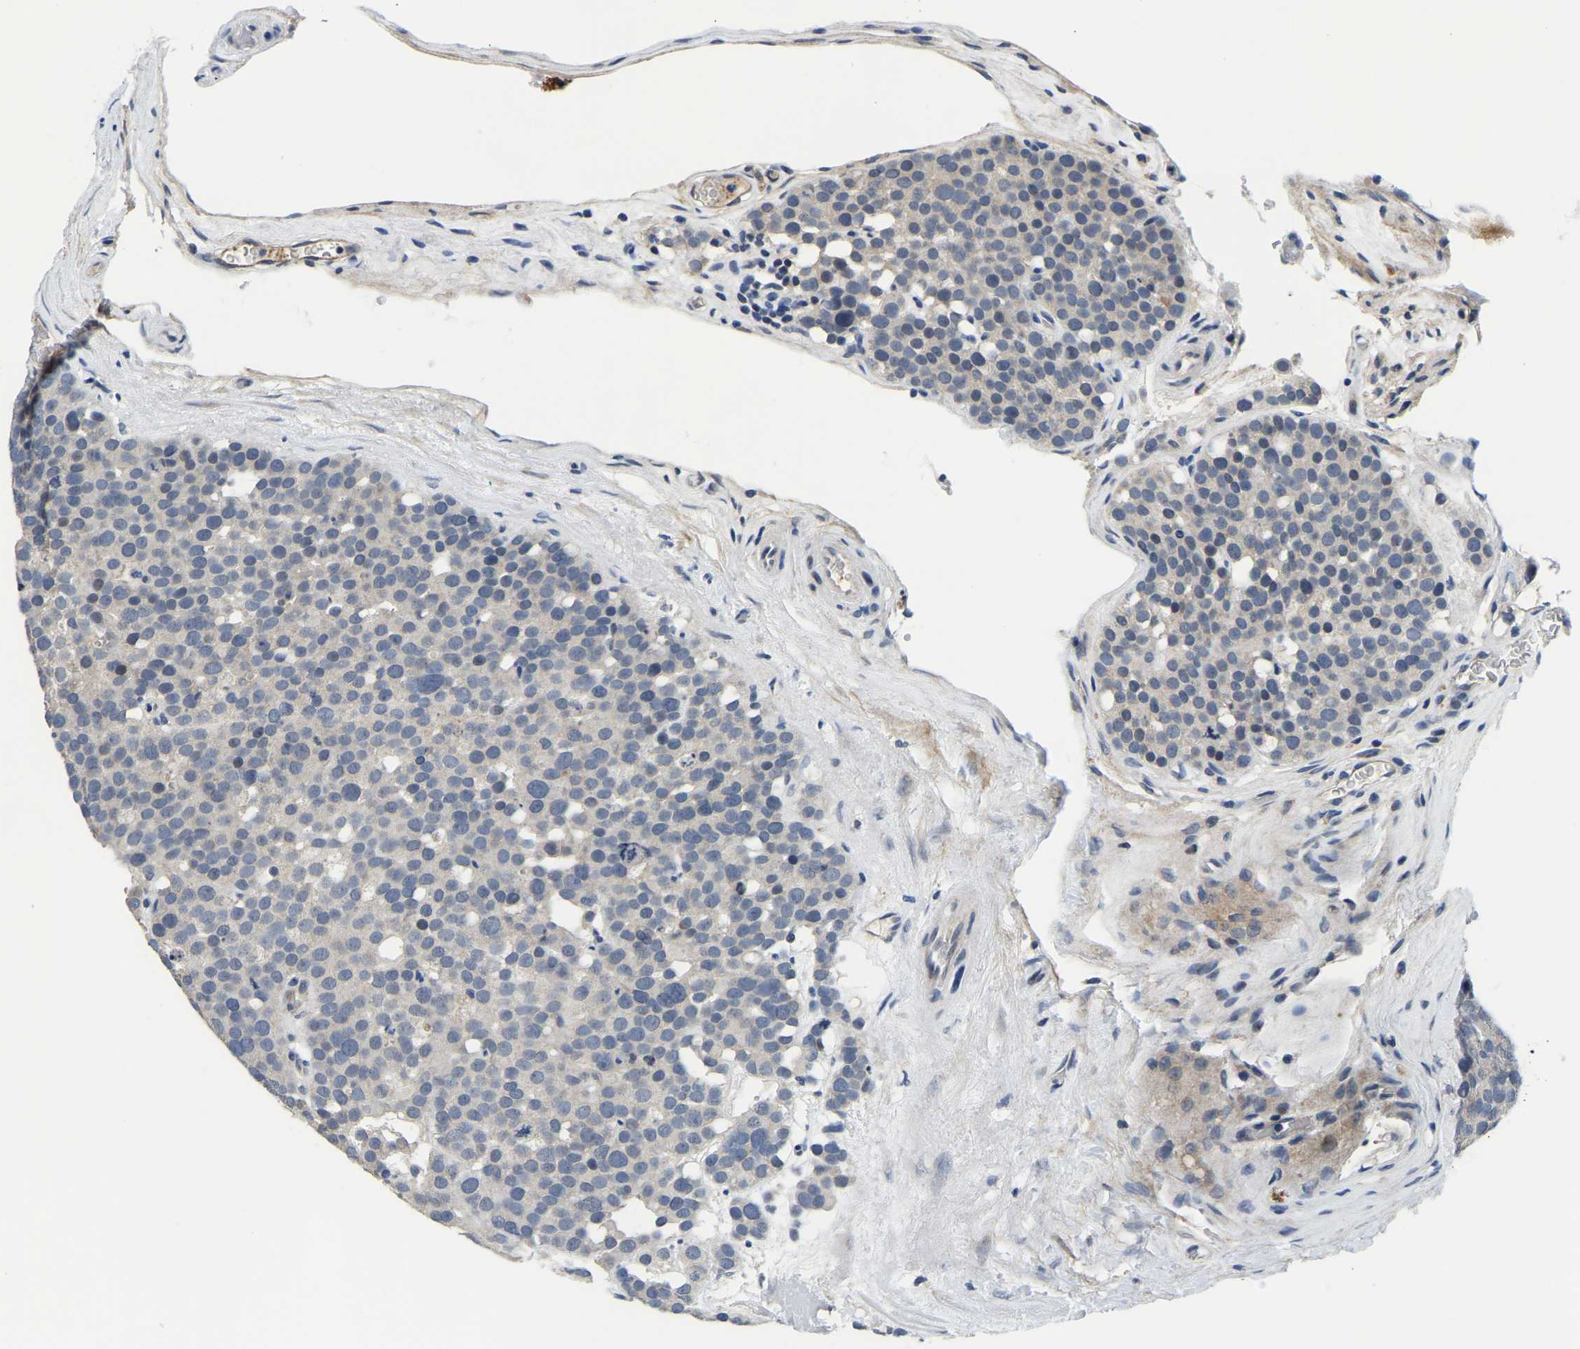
{"staining": {"intensity": "negative", "quantity": "none", "location": "none"}, "tissue": "testis cancer", "cell_type": "Tumor cells", "image_type": "cancer", "snomed": [{"axis": "morphology", "description": "Seminoma, NOS"}, {"axis": "topography", "description": "Testis"}], "caption": "Tumor cells are negative for protein expression in human testis cancer (seminoma). (DAB (3,3'-diaminobenzidine) IHC with hematoxylin counter stain).", "gene": "ITGA2", "patient": {"sex": "male", "age": 71}}